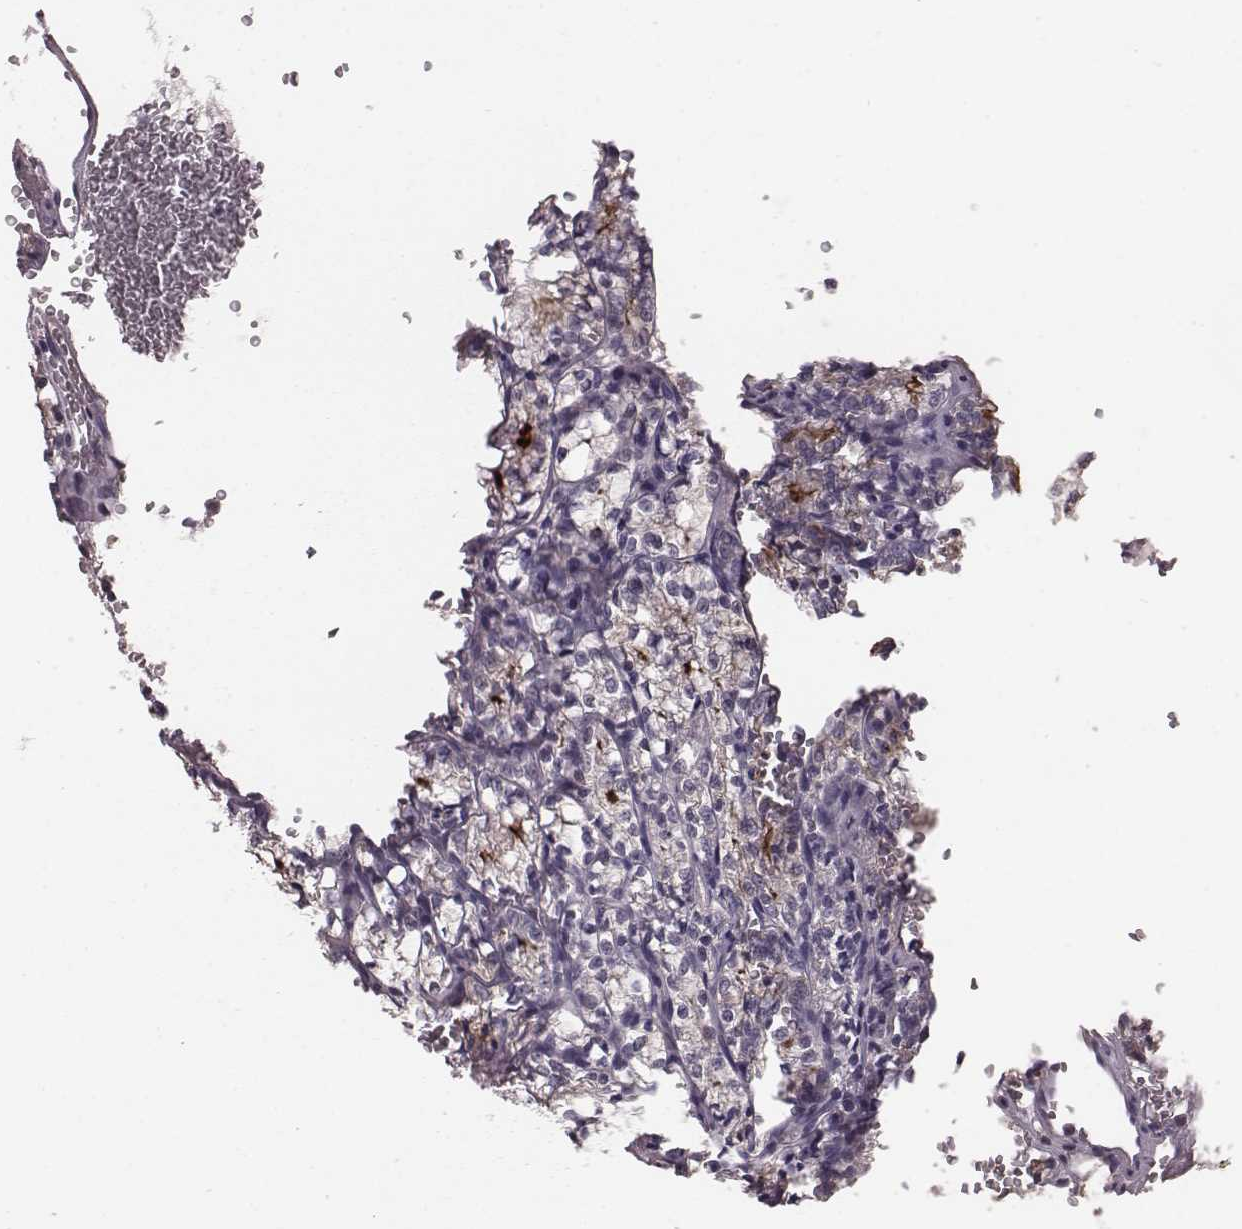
{"staining": {"intensity": "negative", "quantity": "none", "location": "none"}, "tissue": "renal cancer", "cell_type": "Tumor cells", "image_type": "cancer", "snomed": [{"axis": "morphology", "description": "Adenocarcinoma, NOS"}, {"axis": "topography", "description": "Kidney"}], "caption": "The immunohistochemistry image has no significant staining in tumor cells of renal cancer (adenocarcinoma) tissue.", "gene": "SMIM24", "patient": {"sex": "female", "age": 69}}